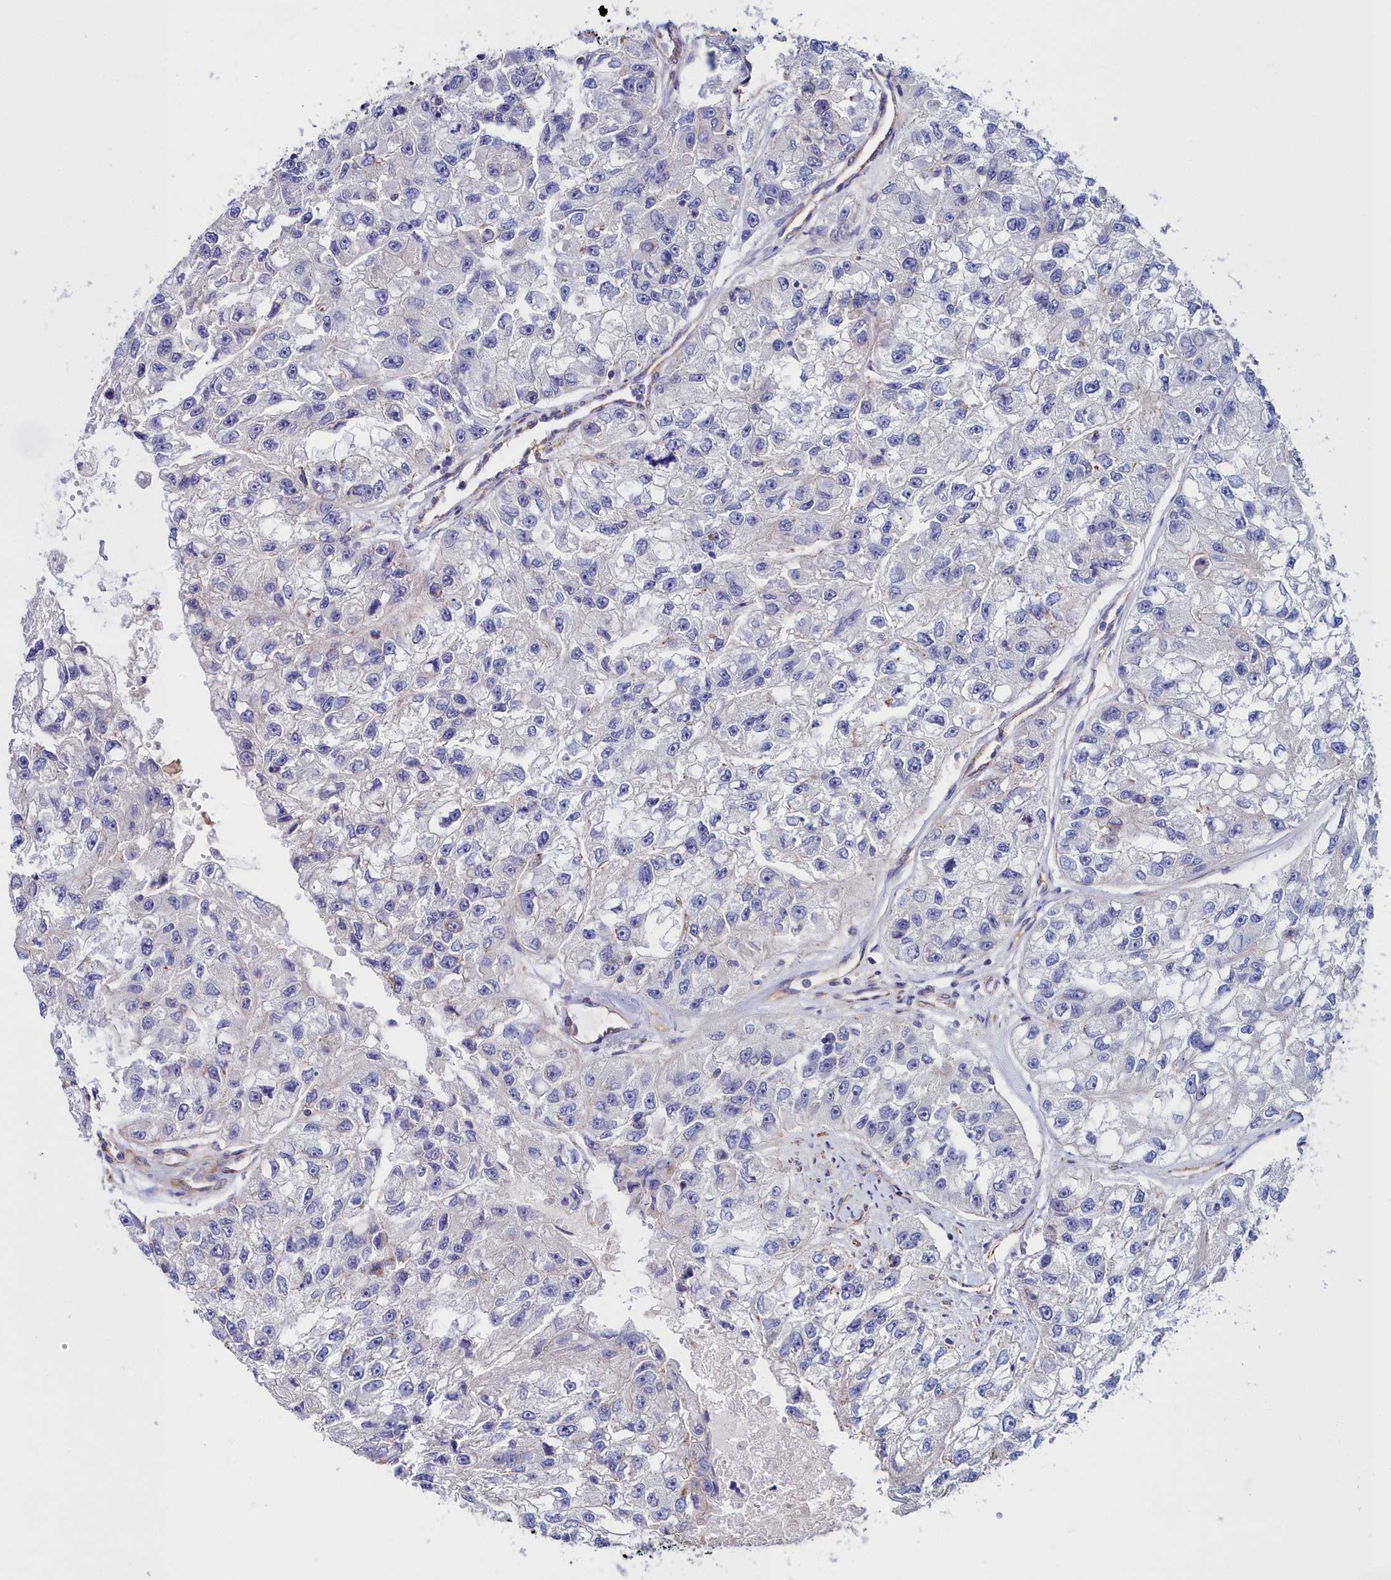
{"staining": {"intensity": "negative", "quantity": "none", "location": "none"}, "tissue": "renal cancer", "cell_type": "Tumor cells", "image_type": "cancer", "snomed": [{"axis": "morphology", "description": "Adenocarcinoma, NOS"}, {"axis": "topography", "description": "Kidney"}], "caption": "An IHC micrograph of renal adenocarcinoma is shown. There is no staining in tumor cells of renal adenocarcinoma.", "gene": "FADS3", "patient": {"sex": "male", "age": 63}}